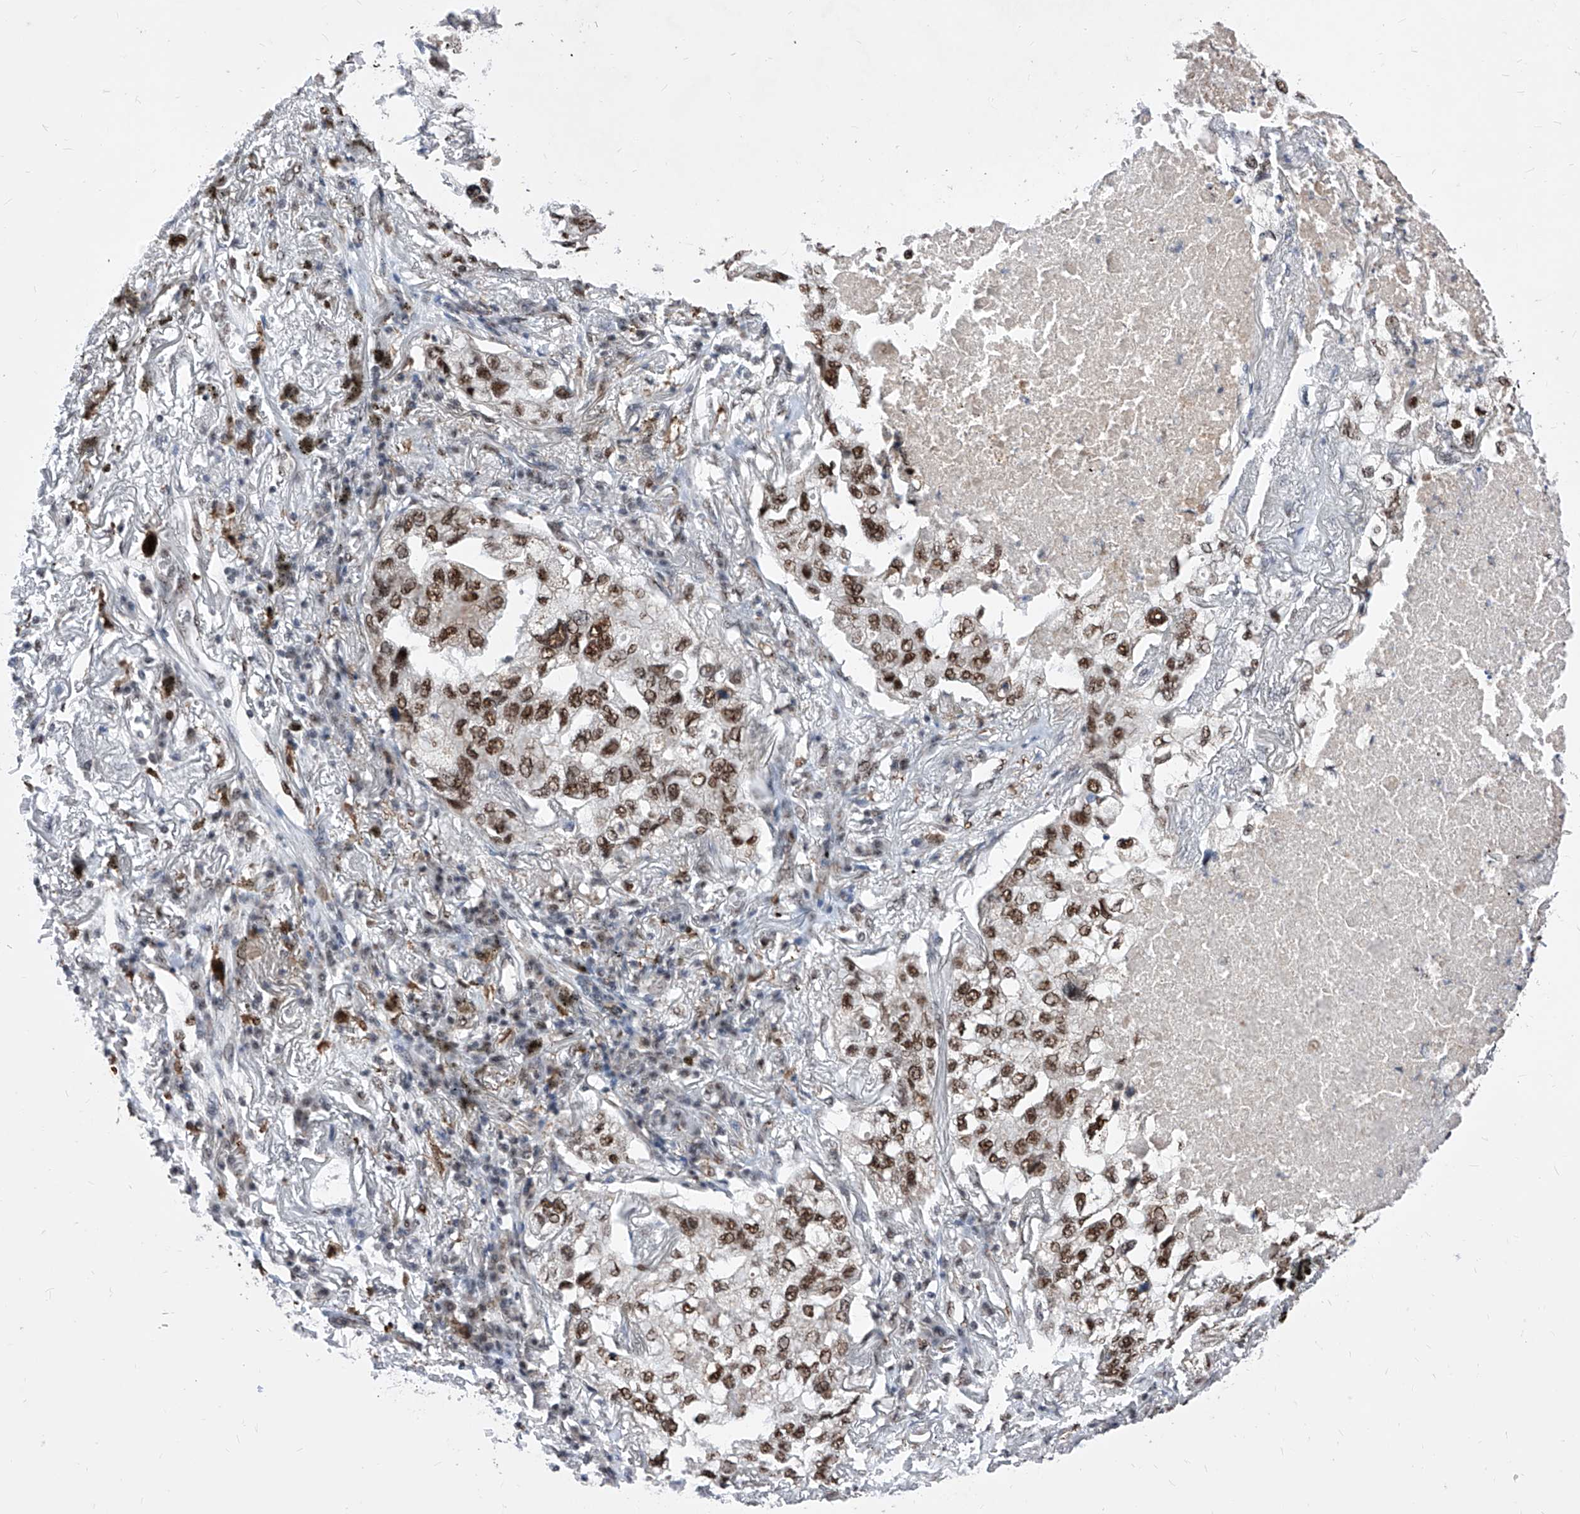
{"staining": {"intensity": "moderate", "quantity": ">75%", "location": "nuclear"}, "tissue": "lung cancer", "cell_type": "Tumor cells", "image_type": "cancer", "snomed": [{"axis": "morphology", "description": "Adenocarcinoma, NOS"}, {"axis": "topography", "description": "Lung"}], "caption": "Immunohistochemical staining of lung cancer displays medium levels of moderate nuclear protein positivity in approximately >75% of tumor cells. (brown staining indicates protein expression, while blue staining denotes nuclei).", "gene": "PHF5A", "patient": {"sex": "male", "age": 65}}